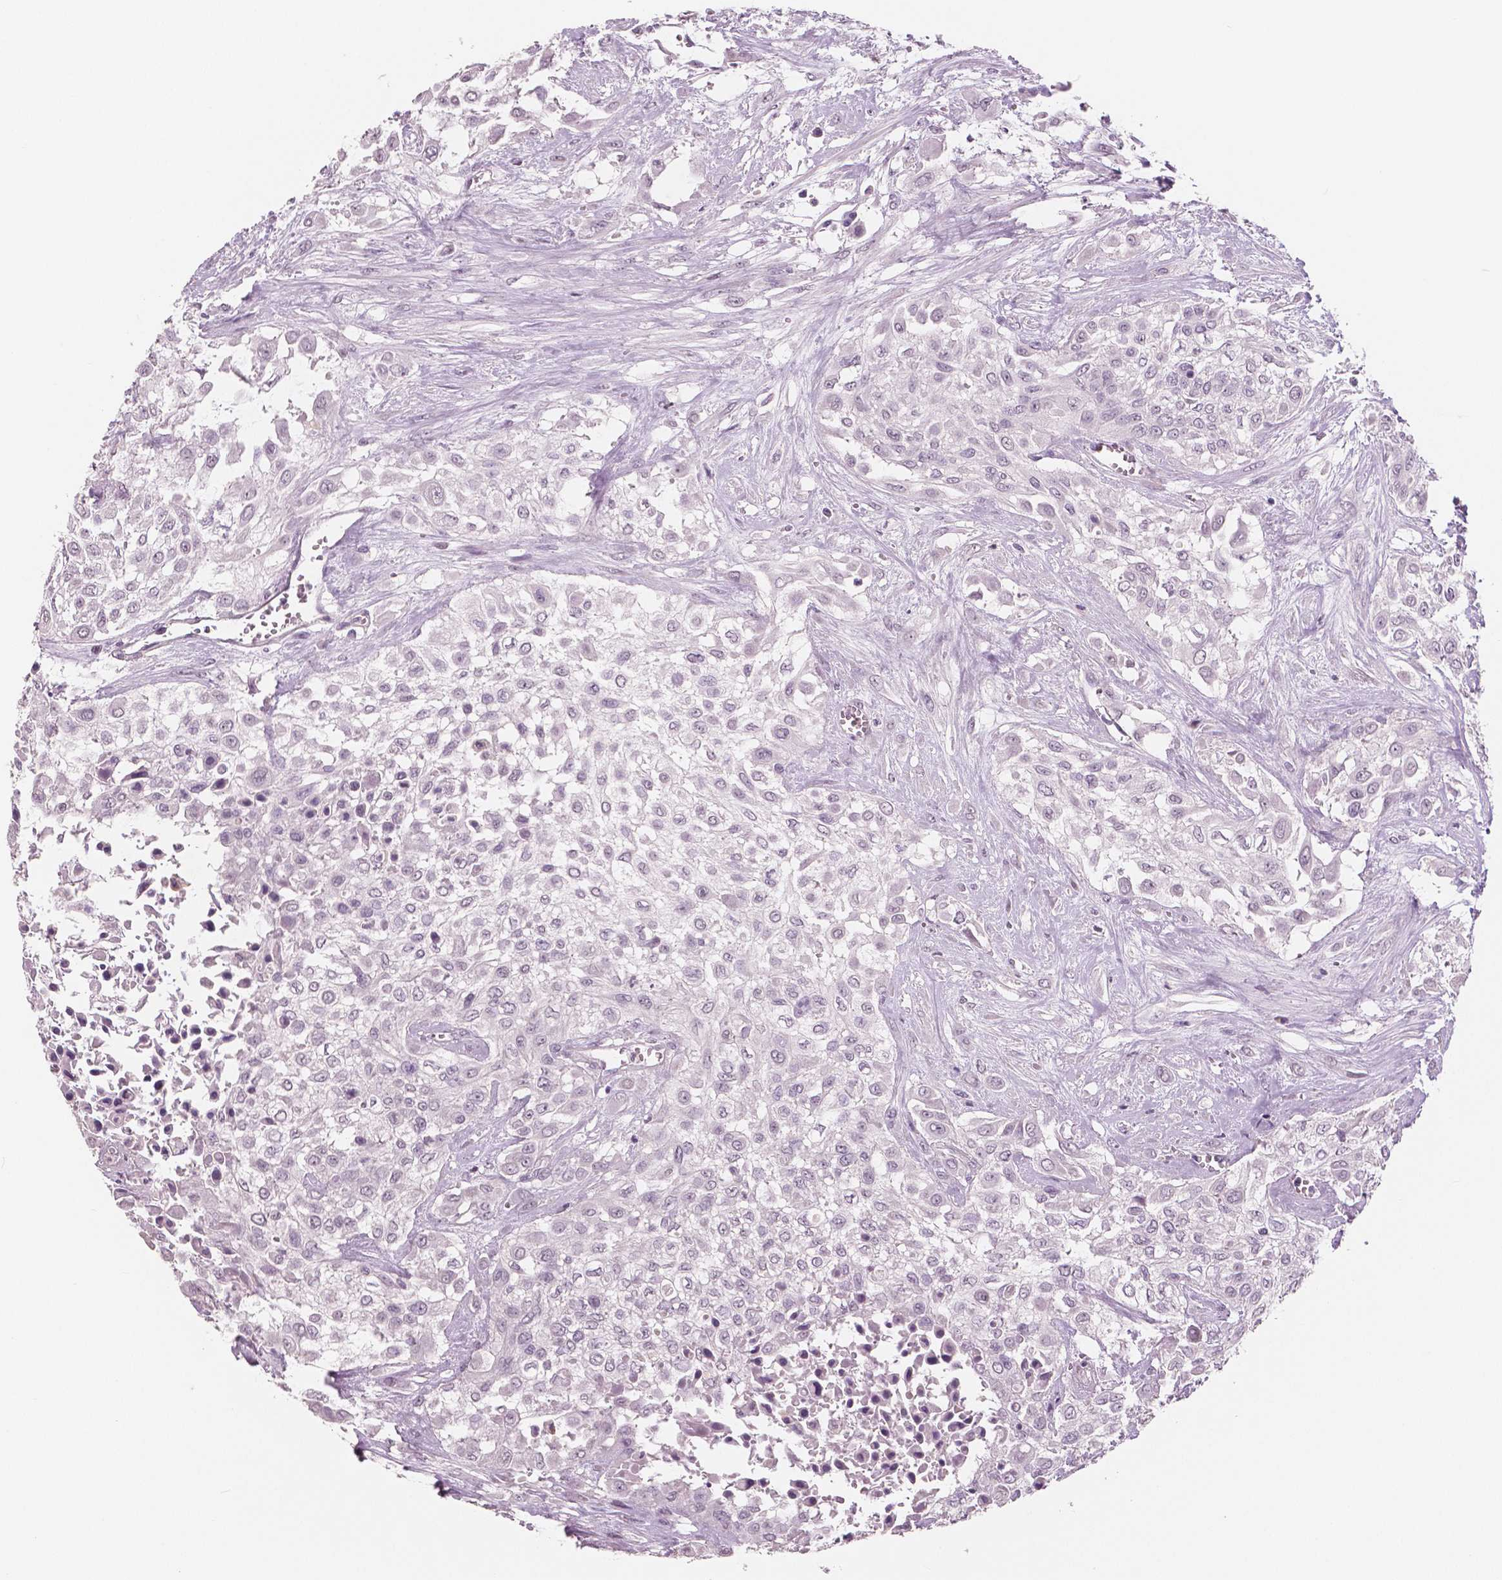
{"staining": {"intensity": "negative", "quantity": "none", "location": "none"}, "tissue": "urothelial cancer", "cell_type": "Tumor cells", "image_type": "cancer", "snomed": [{"axis": "morphology", "description": "Urothelial carcinoma, High grade"}, {"axis": "topography", "description": "Urinary bladder"}], "caption": "Immunohistochemistry (IHC) of high-grade urothelial carcinoma displays no expression in tumor cells. Nuclei are stained in blue.", "gene": "NECAB1", "patient": {"sex": "male", "age": 57}}